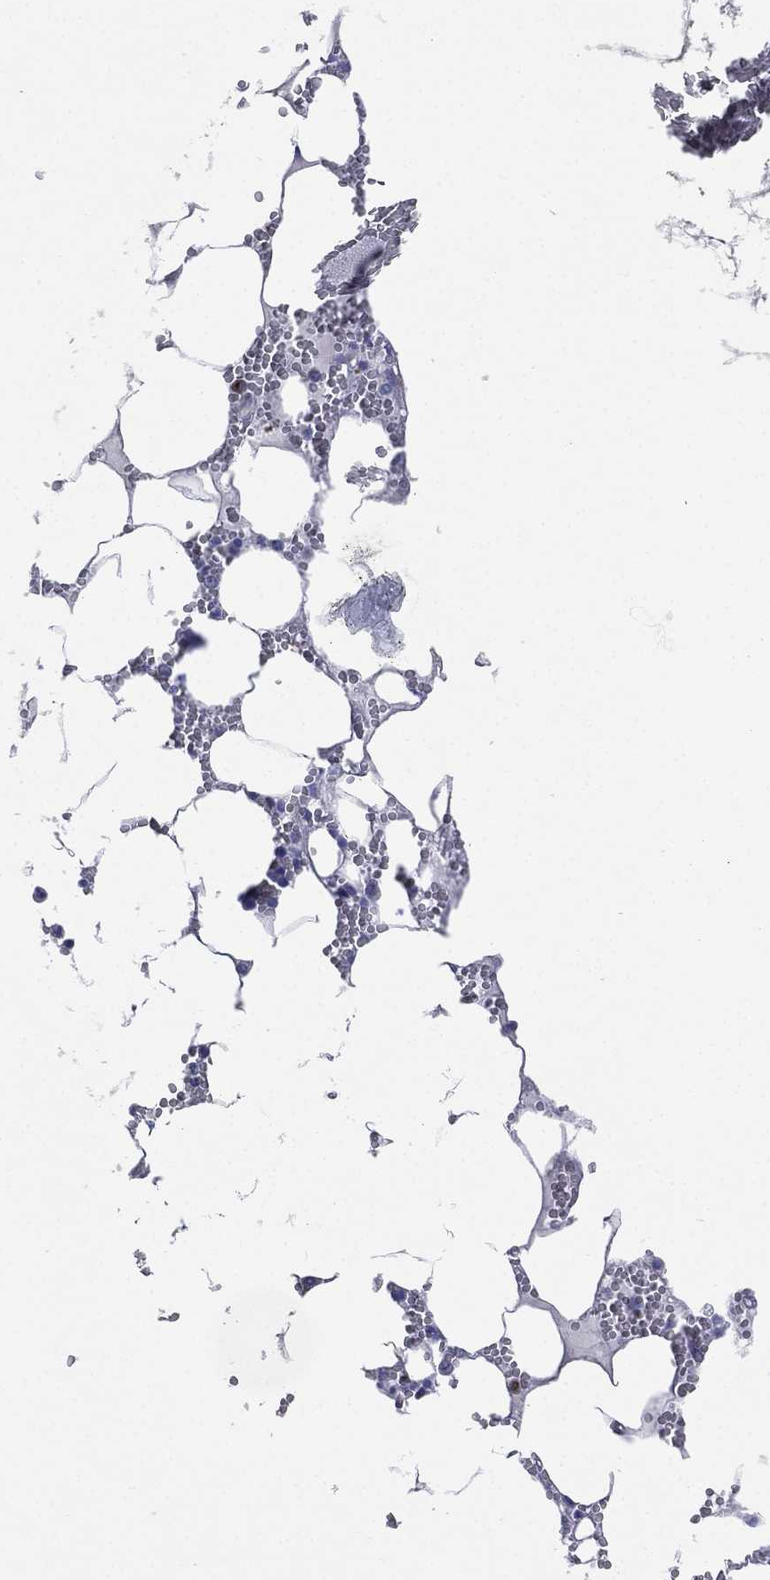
{"staining": {"intensity": "moderate", "quantity": "<25%", "location": "cytoplasmic/membranous"}, "tissue": "bone marrow", "cell_type": "Hematopoietic cells", "image_type": "normal", "snomed": [{"axis": "morphology", "description": "Normal tissue, NOS"}, {"axis": "topography", "description": "Bone marrow"}], "caption": "Immunohistochemical staining of benign bone marrow exhibits low levels of moderate cytoplasmic/membranous positivity in about <25% of hematopoietic cells. (DAB (3,3'-diaminobenzidine) = brown stain, brightfield microscopy at high magnification).", "gene": "ATP8A2", "patient": {"sex": "female", "age": 64}}